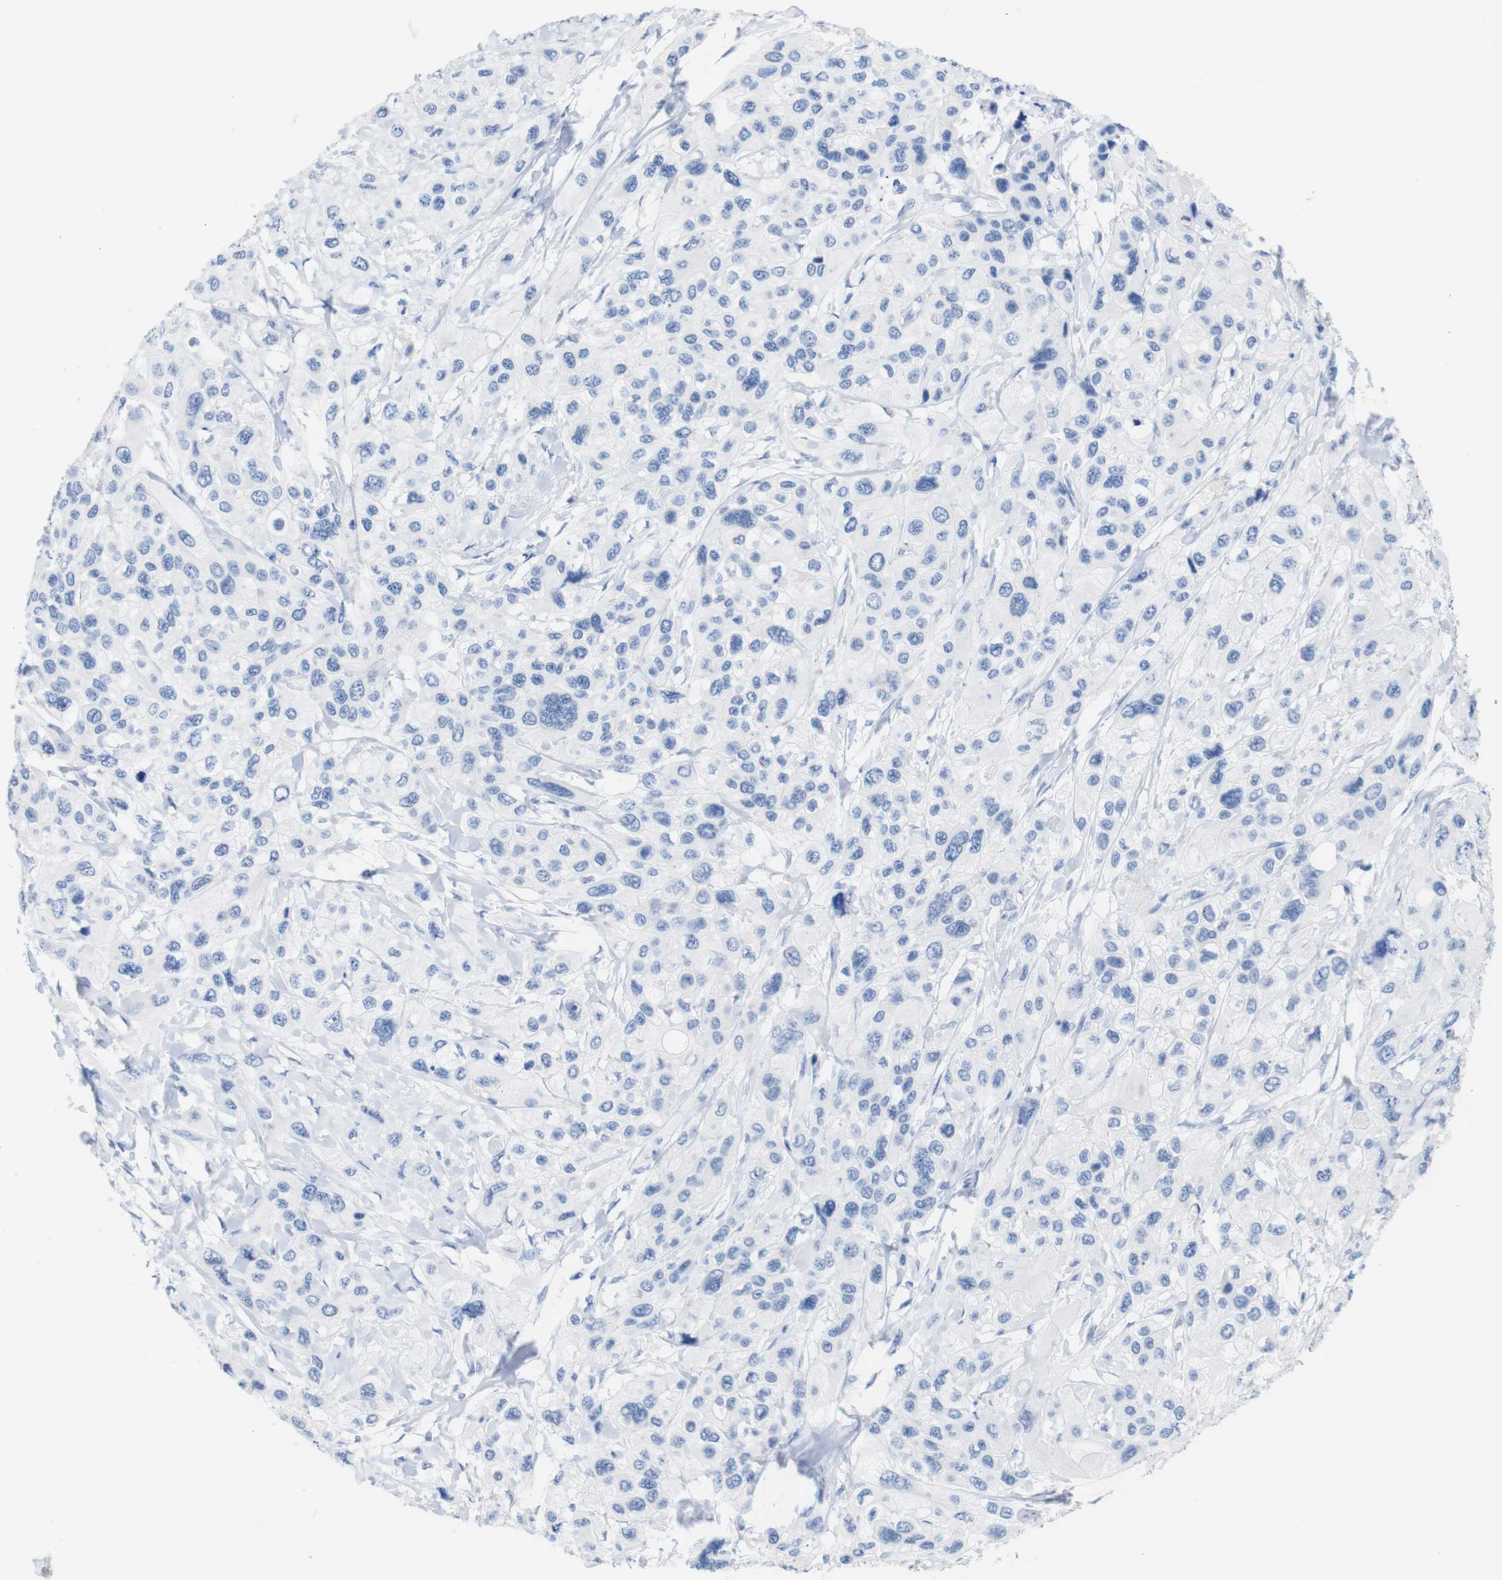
{"staining": {"intensity": "negative", "quantity": "none", "location": "none"}, "tissue": "pancreatic cancer", "cell_type": "Tumor cells", "image_type": "cancer", "snomed": [{"axis": "morphology", "description": "Adenocarcinoma, NOS"}, {"axis": "topography", "description": "Pancreas"}], "caption": "High magnification brightfield microscopy of adenocarcinoma (pancreatic) stained with DAB (3,3'-diaminobenzidine) (brown) and counterstained with hematoxylin (blue): tumor cells show no significant expression.", "gene": "LAG3", "patient": {"sex": "male", "age": 73}}